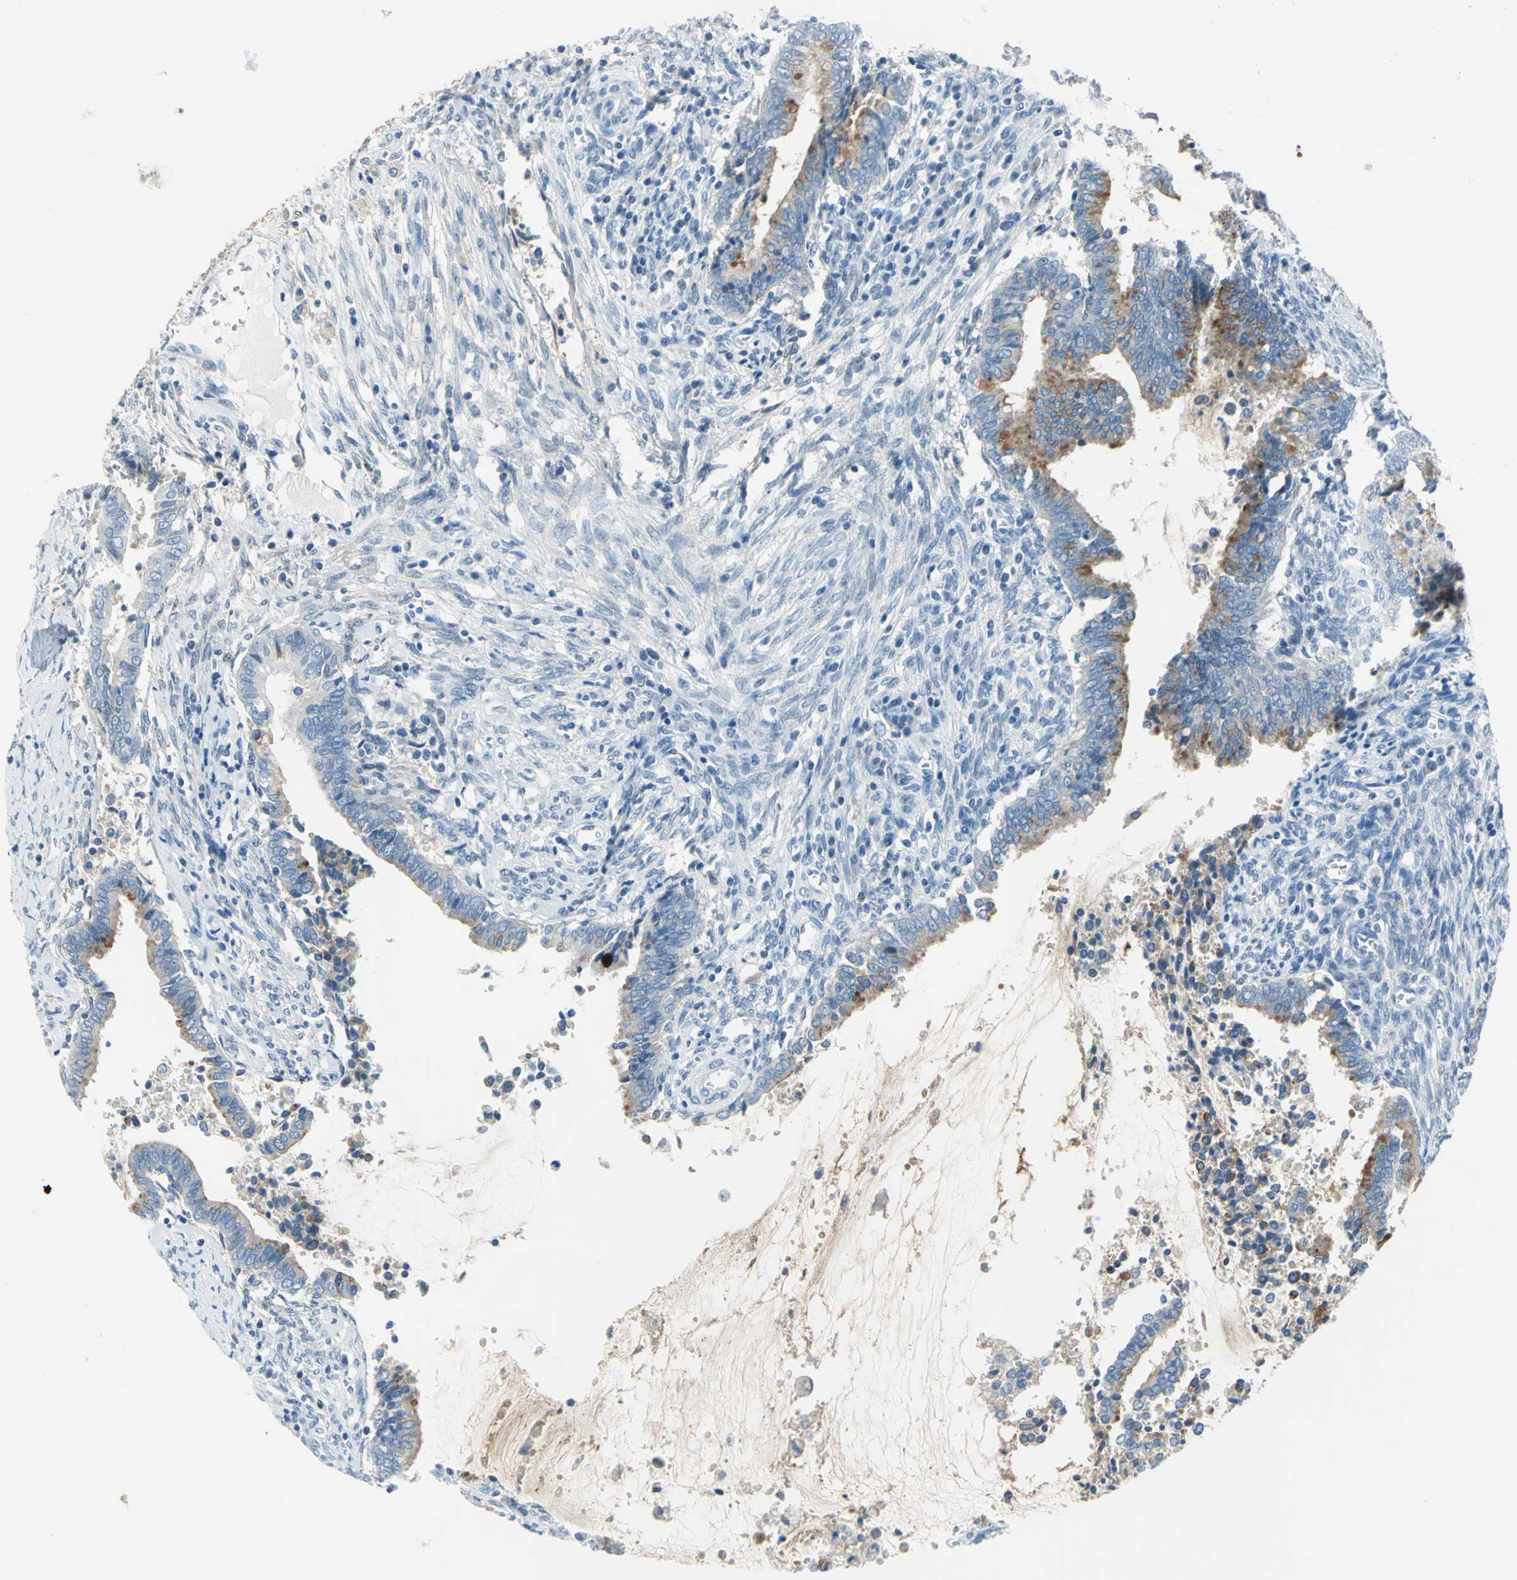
{"staining": {"intensity": "moderate", "quantity": "<25%", "location": "cytoplasmic/membranous"}, "tissue": "cervical cancer", "cell_type": "Tumor cells", "image_type": "cancer", "snomed": [{"axis": "morphology", "description": "Adenocarcinoma, NOS"}, {"axis": "topography", "description": "Cervix"}], "caption": "The image demonstrates staining of cervical cancer (adenocarcinoma), revealing moderate cytoplasmic/membranous protein expression (brown color) within tumor cells. Using DAB (3,3'-diaminobenzidine) (brown) and hematoxylin (blue) stains, captured at high magnification using brightfield microscopy.", "gene": "MUC4", "patient": {"sex": "female", "age": 44}}